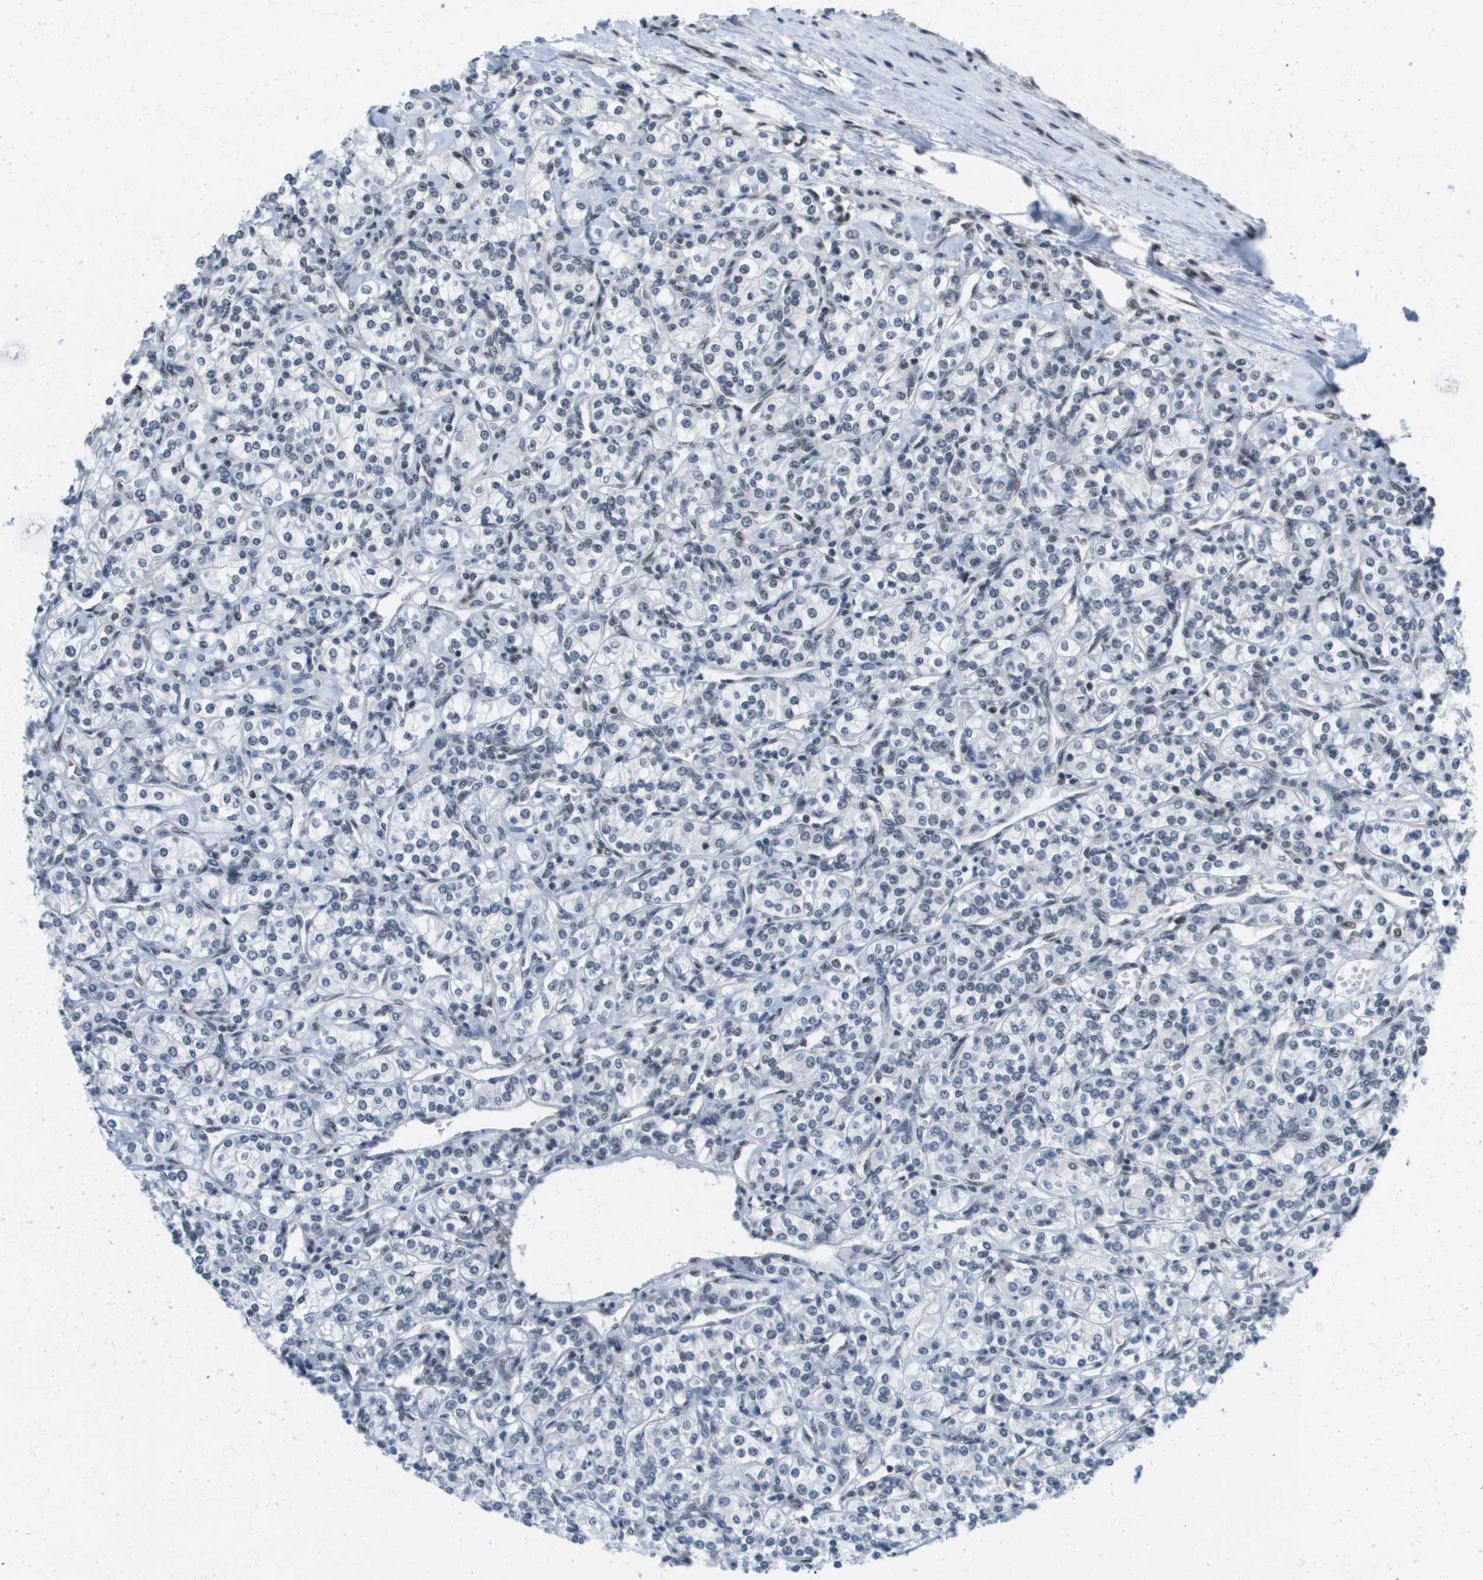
{"staining": {"intensity": "negative", "quantity": "none", "location": "none"}, "tissue": "renal cancer", "cell_type": "Tumor cells", "image_type": "cancer", "snomed": [{"axis": "morphology", "description": "Adenocarcinoma, NOS"}, {"axis": "topography", "description": "Kidney"}], "caption": "Renal adenocarcinoma stained for a protein using IHC reveals no staining tumor cells.", "gene": "ISY1", "patient": {"sex": "male", "age": 77}}